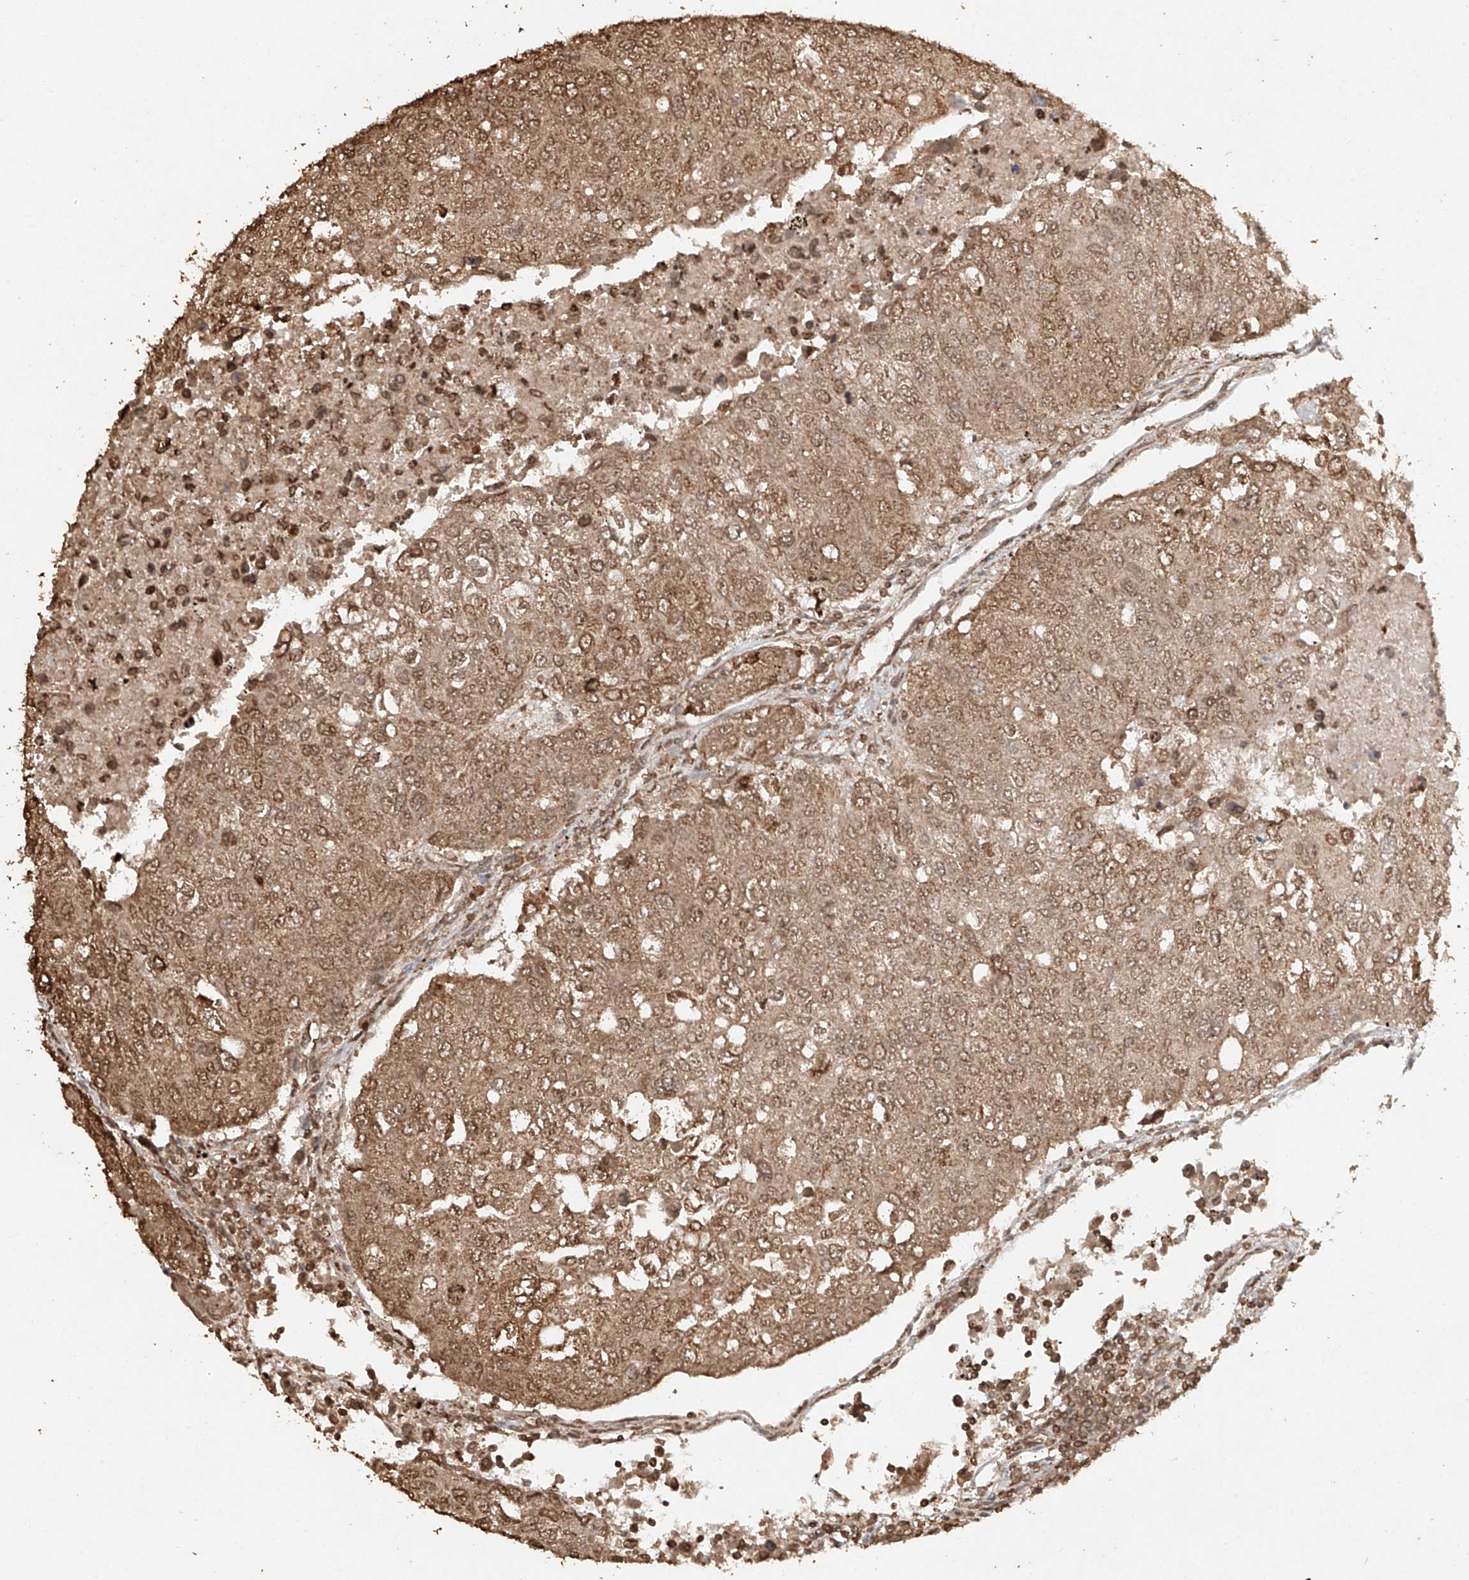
{"staining": {"intensity": "moderate", "quantity": ">75%", "location": "cytoplasmic/membranous,nuclear"}, "tissue": "urothelial cancer", "cell_type": "Tumor cells", "image_type": "cancer", "snomed": [{"axis": "morphology", "description": "Urothelial carcinoma, High grade"}, {"axis": "topography", "description": "Lymph node"}, {"axis": "topography", "description": "Urinary bladder"}], "caption": "A photomicrograph showing moderate cytoplasmic/membranous and nuclear staining in about >75% of tumor cells in urothelial cancer, as visualized by brown immunohistochemical staining.", "gene": "TIGAR", "patient": {"sex": "male", "age": 51}}